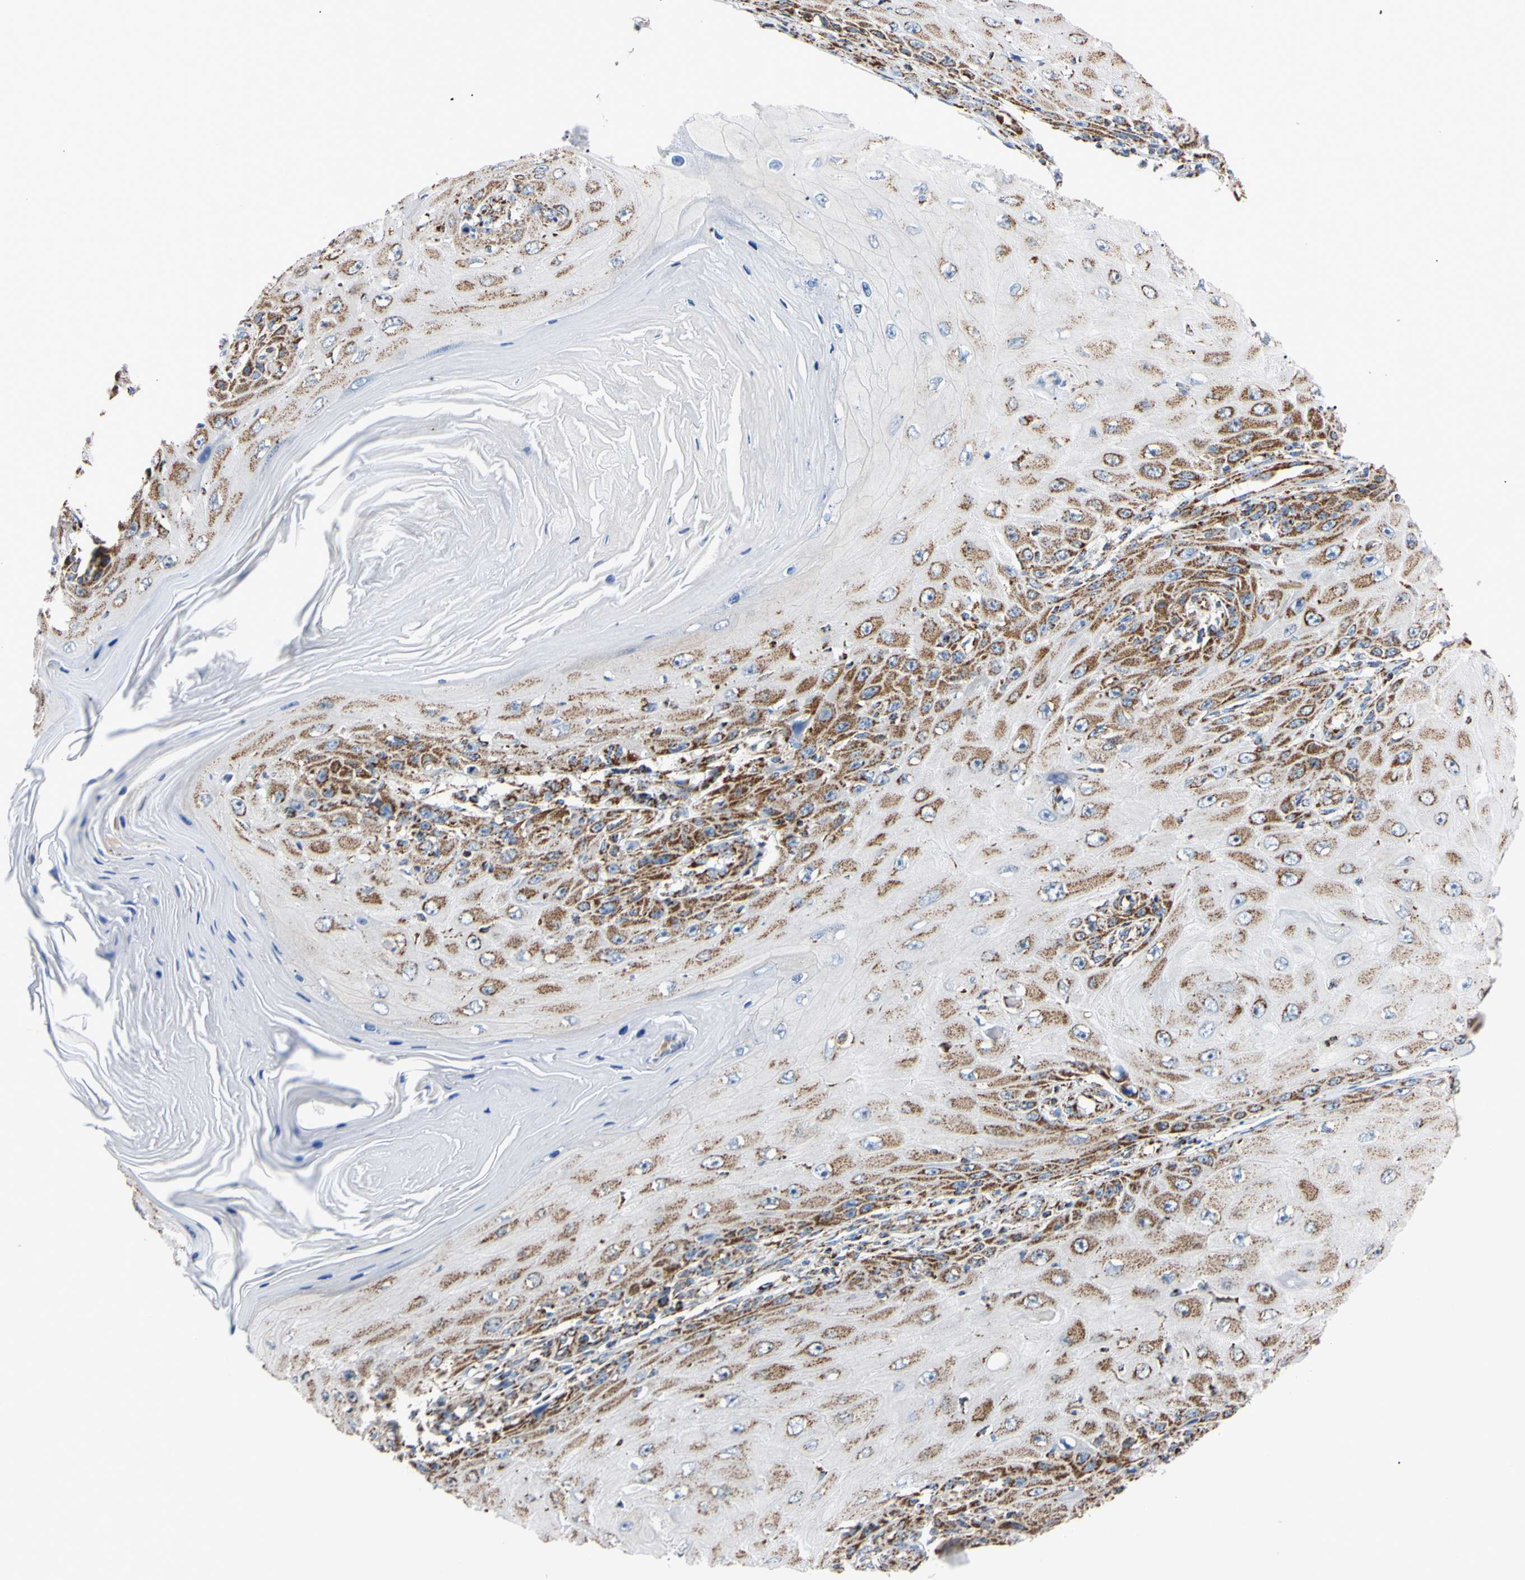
{"staining": {"intensity": "strong", "quantity": ">75%", "location": "cytoplasmic/membranous"}, "tissue": "skin cancer", "cell_type": "Tumor cells", "image_type": "cancer", "snomed": [{"axis": "morphology", "description": "Squamous cell carcinoma, NOS"}, {"axis": "topography", "description": "Skin"}], "caption": "An immunohistochemistry (IHC) micrograph of tumor tissue is shown. Protein staining in brown shows strong cytoplasmic/membranous positivity in squamous cell carcinoma (skin) within tumor cells.", "gene": "CLPP", "patient": {"sex": "female", "age": 73}}